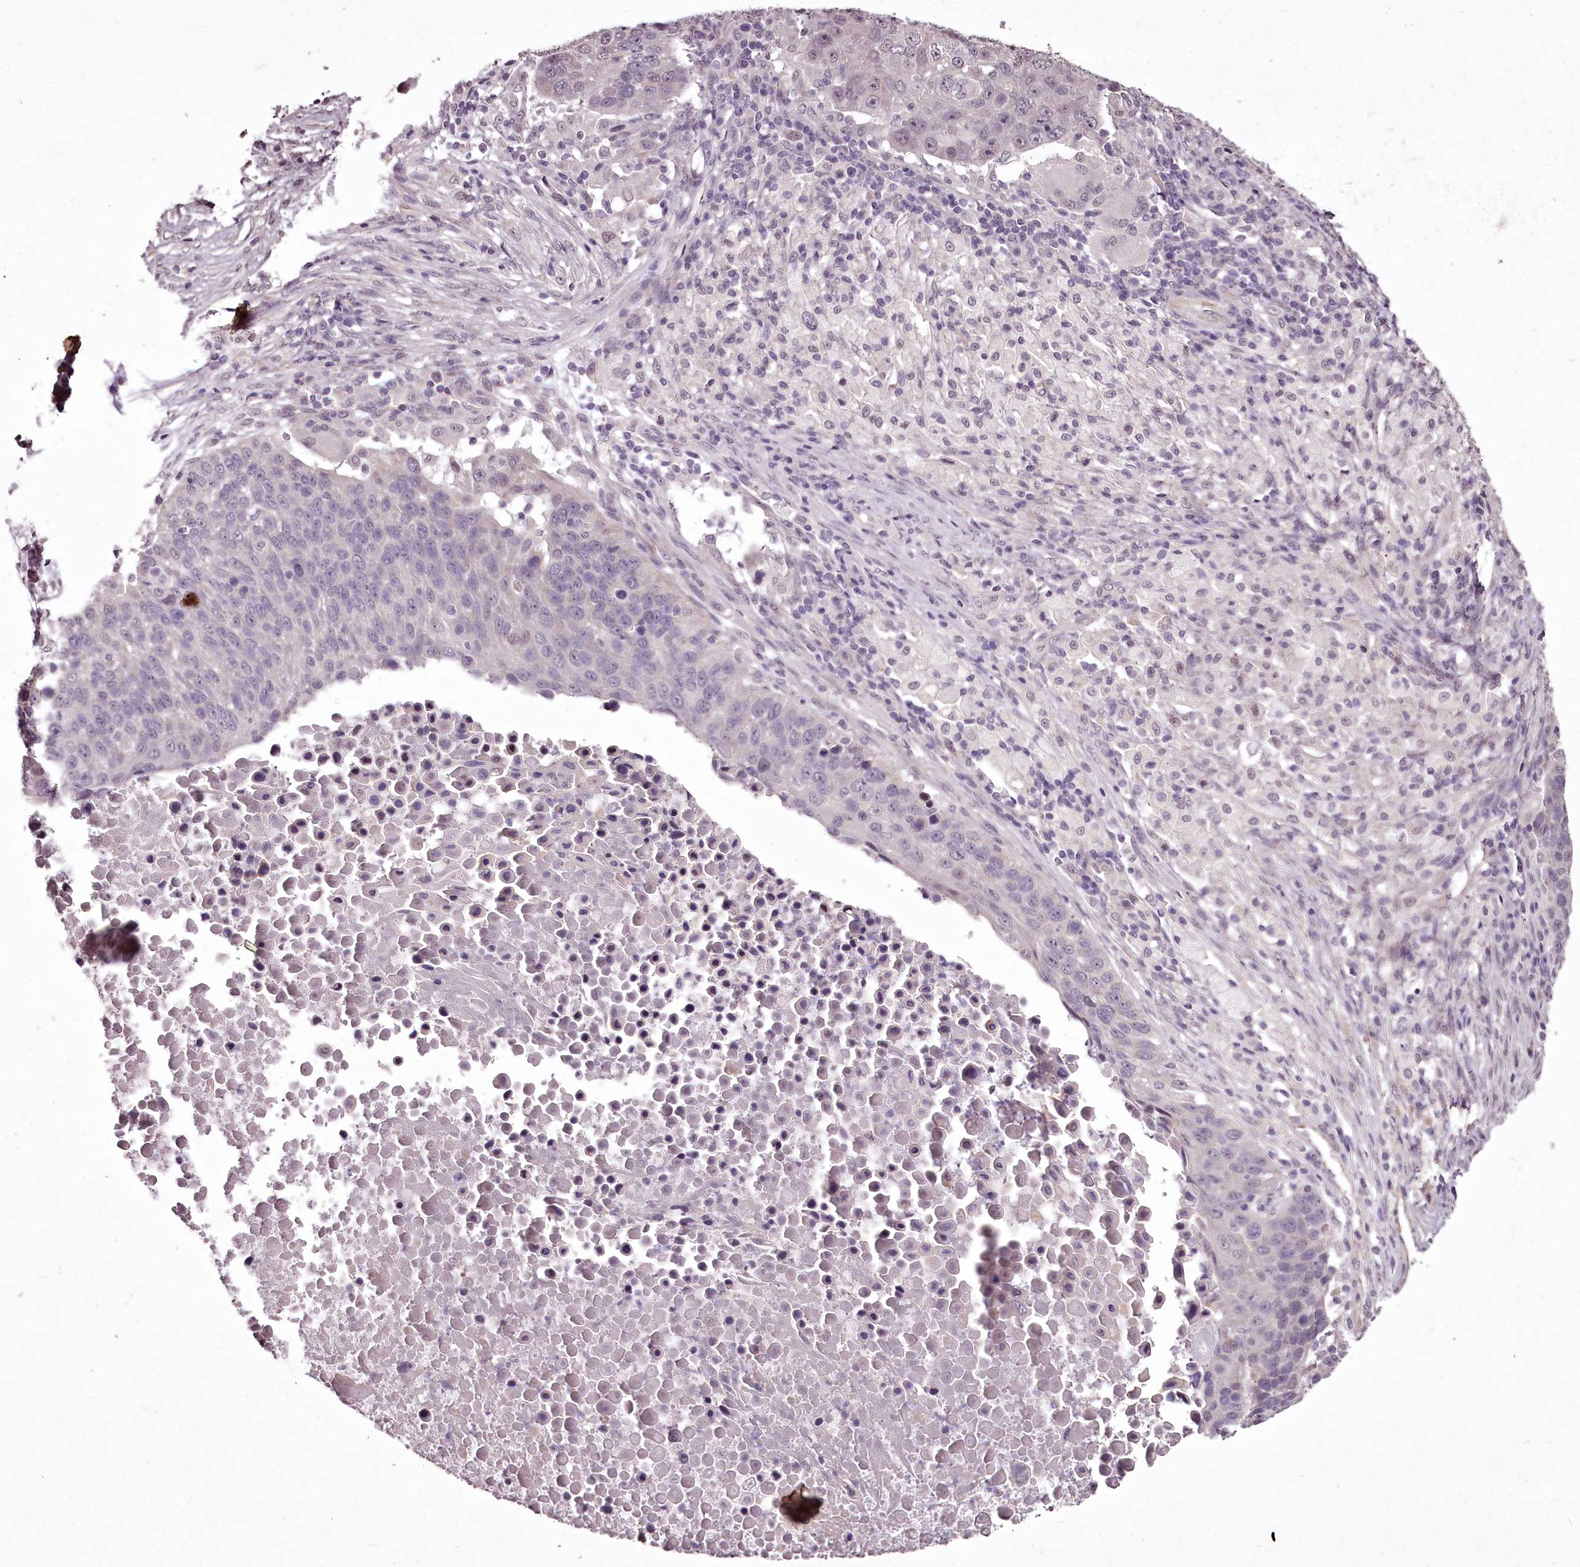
{"staining": {"intensity": "negative", "quantity": "none", "location": "none"}, "tissue": "lung cancer", "cell_type": "Tumor cells", "image_type": "cancer", "snomed": [{"axis": "morphology", "description": "Normal tissue, NOS"}, {"axis": "morphology", "description": "Squamous cell carcinoma, NOS"}, {"axis": "topography", "description": "Lymph node"}, {"axis": "topography", "description": "Lung"}], "caption": "This is a image of IHC staining of squamous cell carcinoma (lung), which shows no expression in tumor cells.", "gene": "C1orf56", "patient": {"sex": "male", "age": 66}}